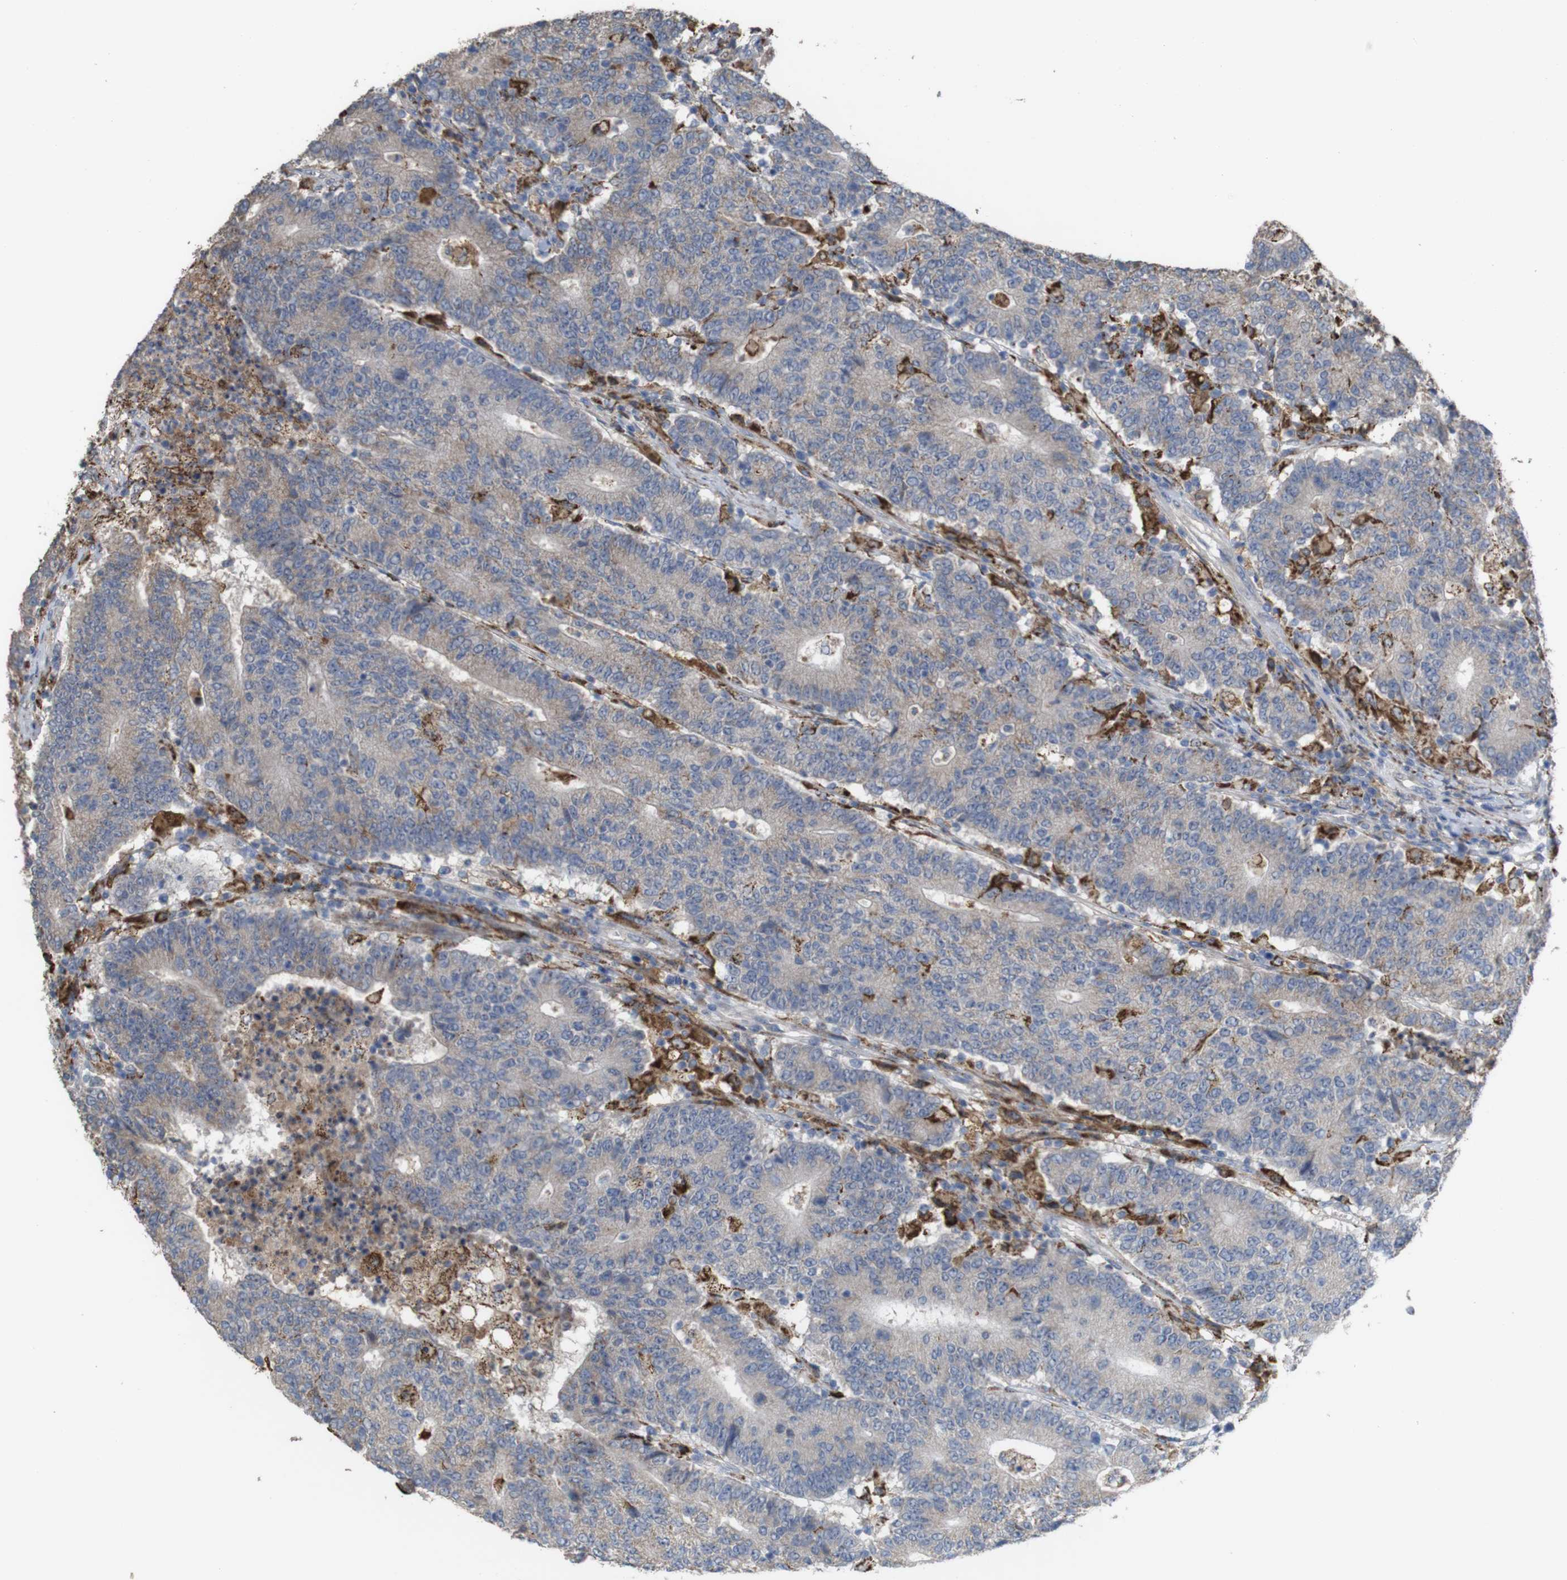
{"staining": {"intensity": "weak", "quantity": ">75%", "location": "cytoplasmic/membranous"}, "tissue": "colorectal cancer", "cell_type": "Tumor cells", "image_type": "cancer", "snomed": [{"axis": "morphology", "description": "Normal tissue, NOS"}, {"axis": "morphology", "description": "Adenocarcinoma, NOS"}, {"axis": "topography", "description": "Colon"}], "caption": "Protein staining of colorectal cancer (adenocarcinoma) tissue displays weak cytoplasmic/membranous staining in about >75% of tumor cells.", "gene": "PTPRR", "patient": {"sex": "female", "age": 75}}